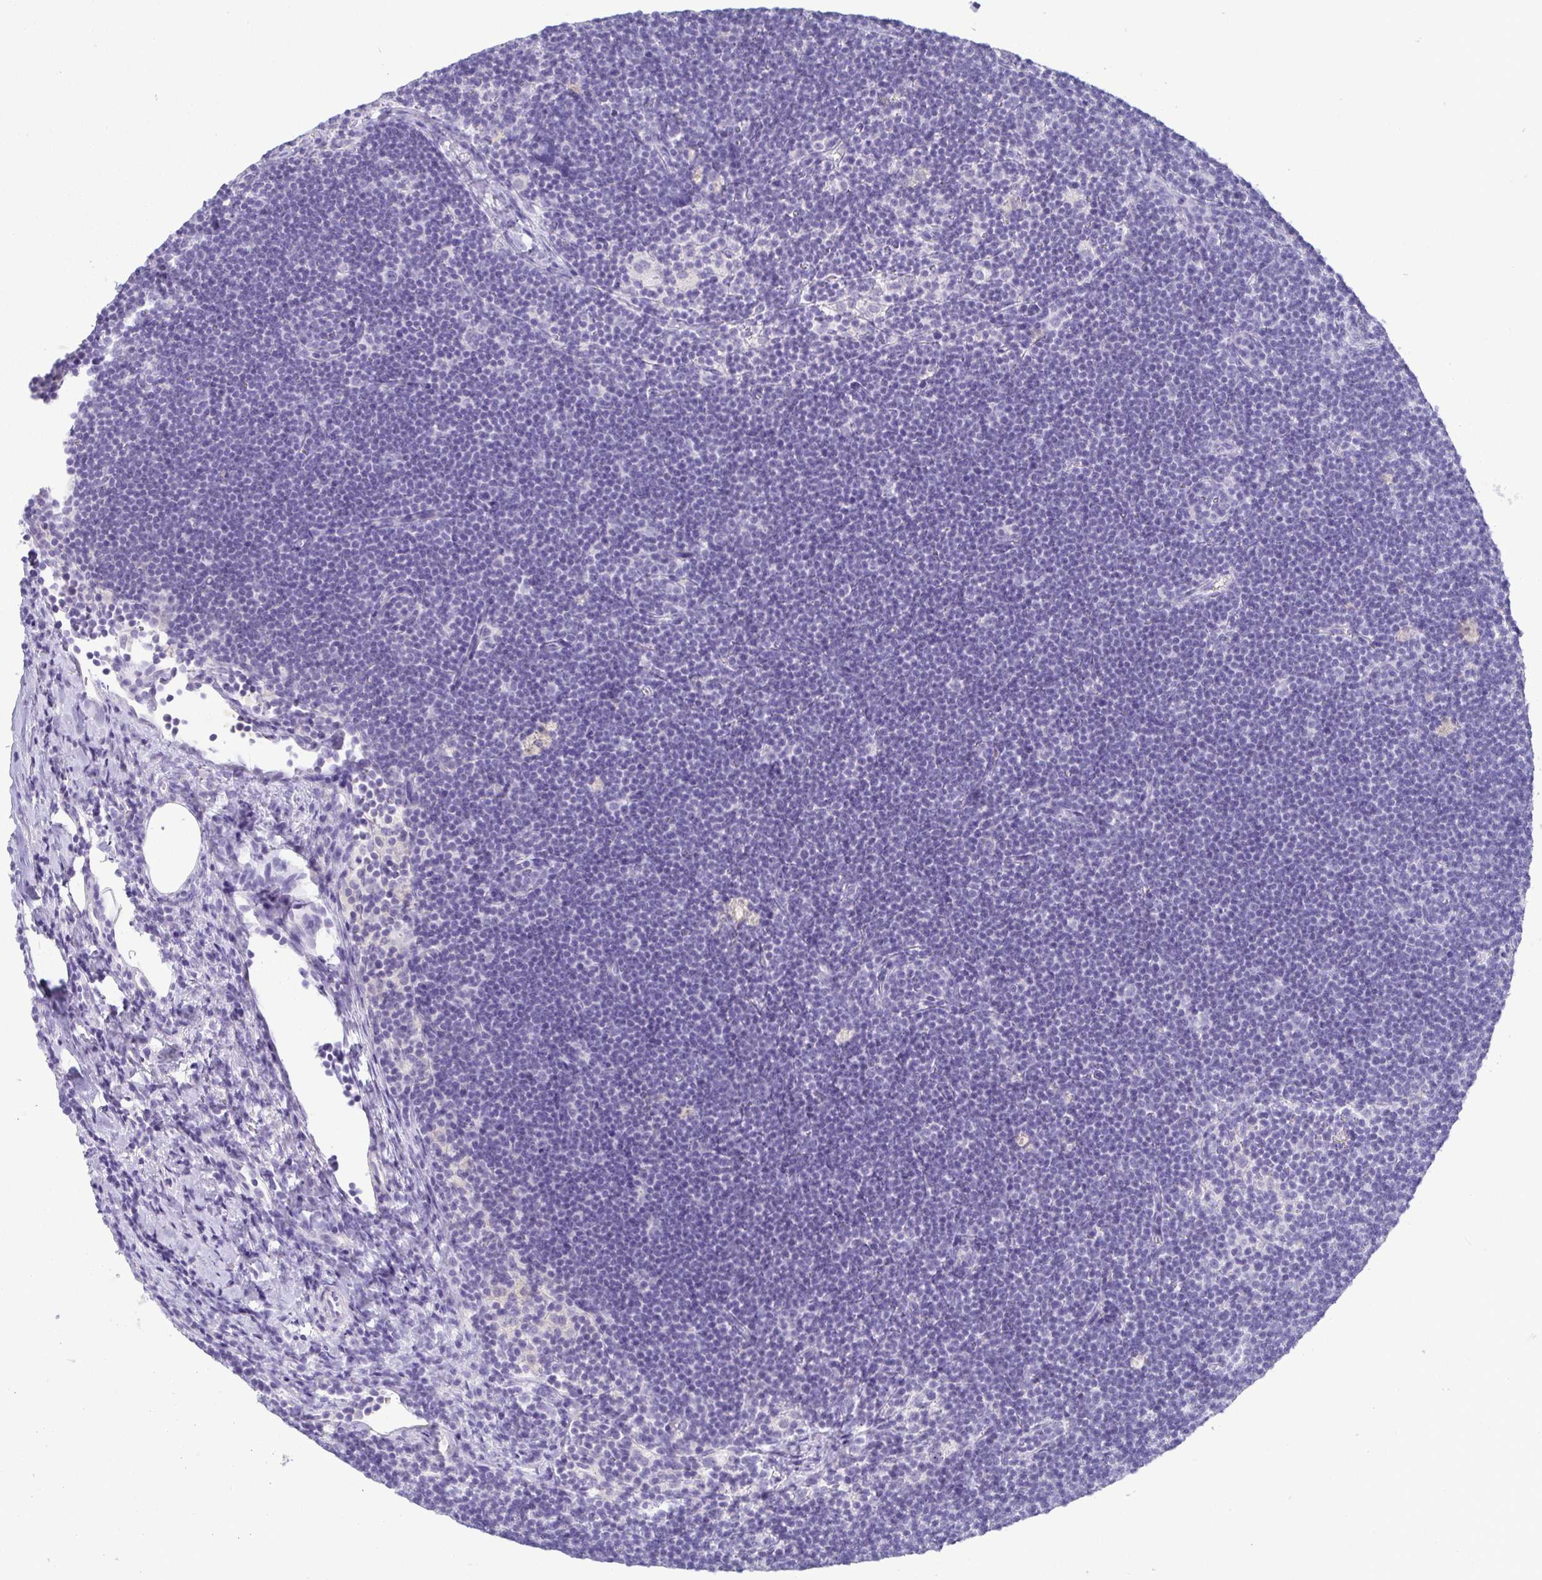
{"staining": {"intensity": "negative", "quantity": "none", "location": "none"}, "tissue": "lymphoma", "cell_type": "Tumor cells", "image_type": "cancer", "snomed": [{"axis": "morphology", "description": "Malignant lymphoma, non-Hodgkin's type, Low grade"}, {"axis": "topography", "description": "Lymph node"}], "caption": "Image shows no significant protein expression in tumor cells of malignant lymphoma, non-Hodgkin's type (low-grade). The staining is performed using DAB brown chromogen with nuclei counter-stained in using hematoxylin.", "gene": "TMEM241", "patient": {"sex": "female", "age": 73}}